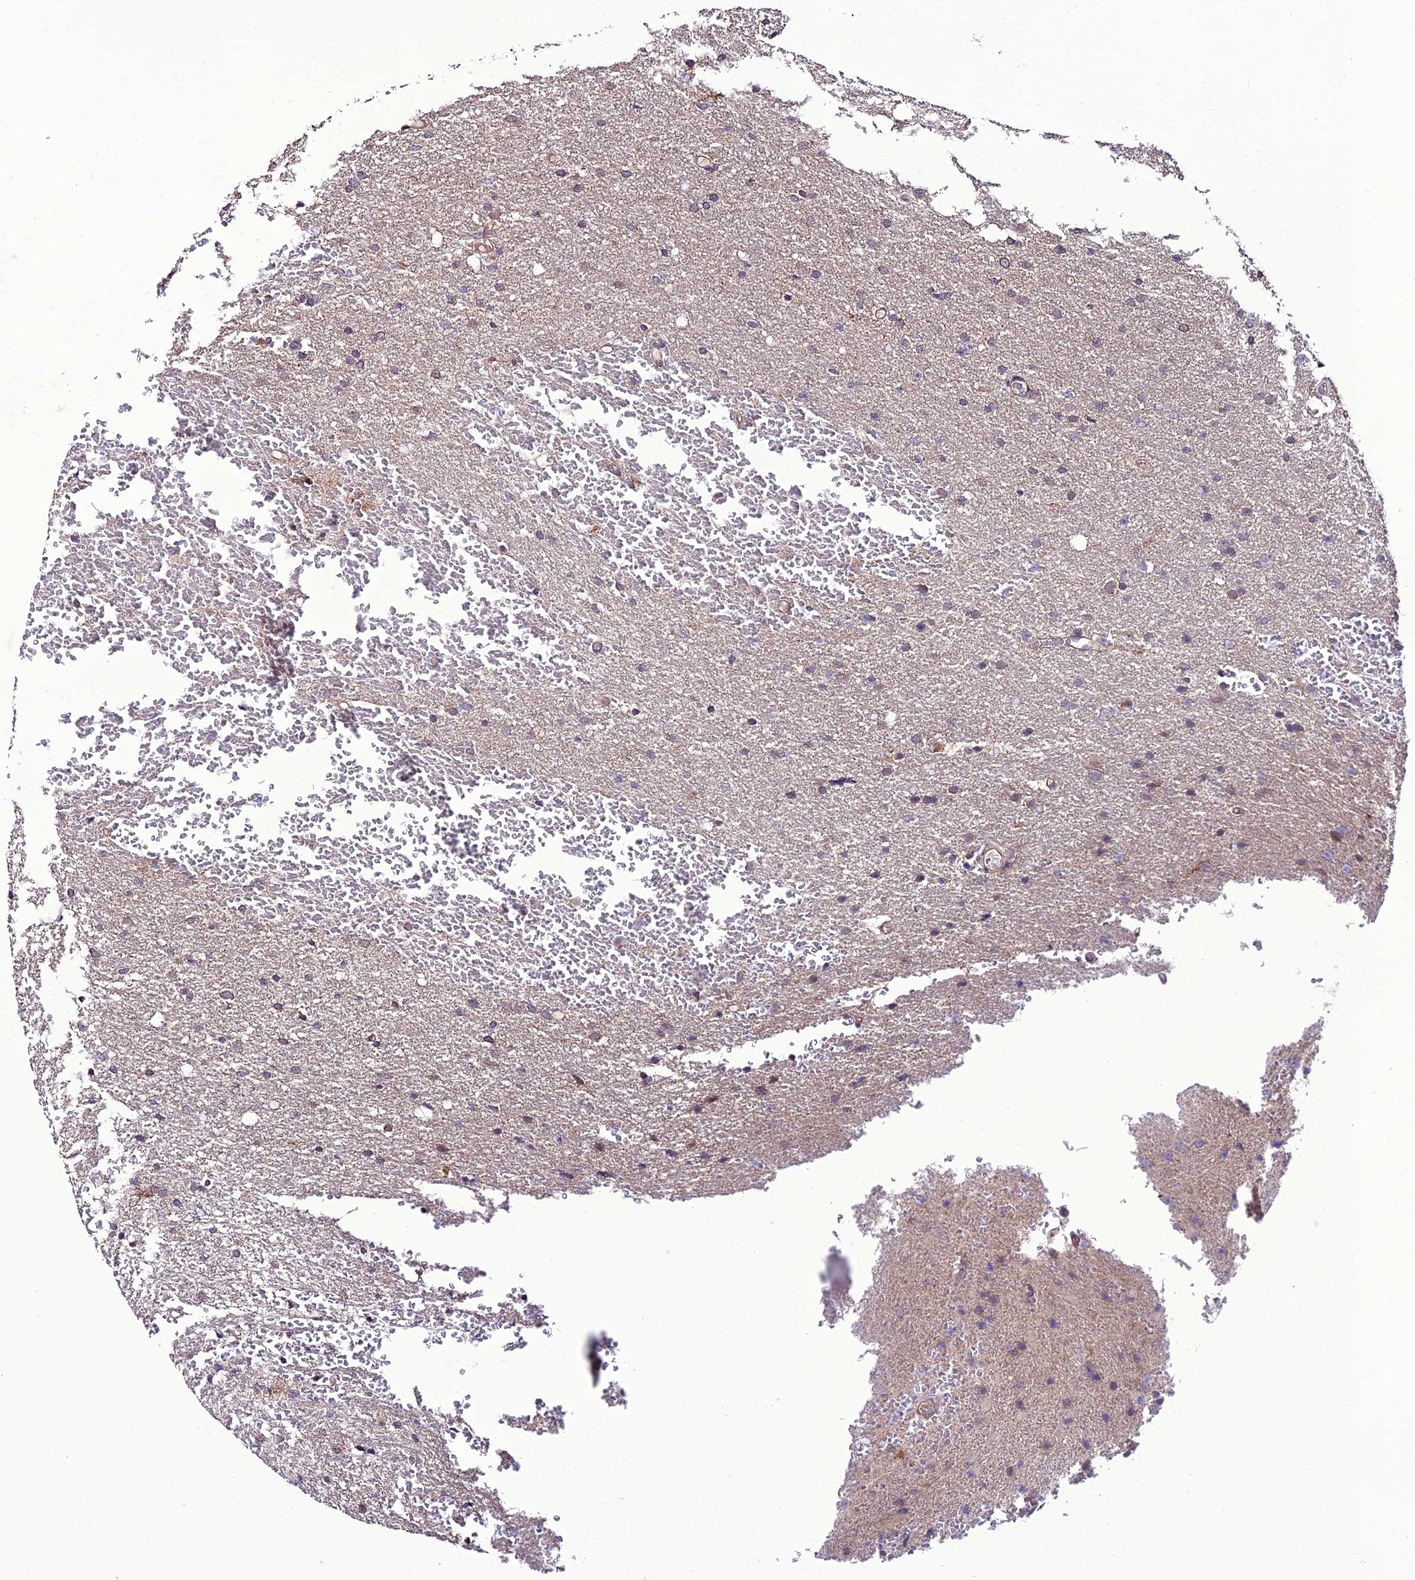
{"staining": {"intensity": "weak", "quantity": "<25%", "location": "cytoplasmic/membranous"}, "tissue": "glioma", "cell_type": "Tumor cells", "image_type": "cancer", "snomed": [{"axis": "morphology", "description": "Glioma, malignant, High grade"}, {"axis": "topography", "description": "Cerebral cortex"}], "caption": "DAB (3,3'-diaminobenzidine) immunohistochemical staining of glioma reveals no significant positivity in tumor cells.", "gene": "PPIL3", "patient": {"sex": "female", "age": 36}}